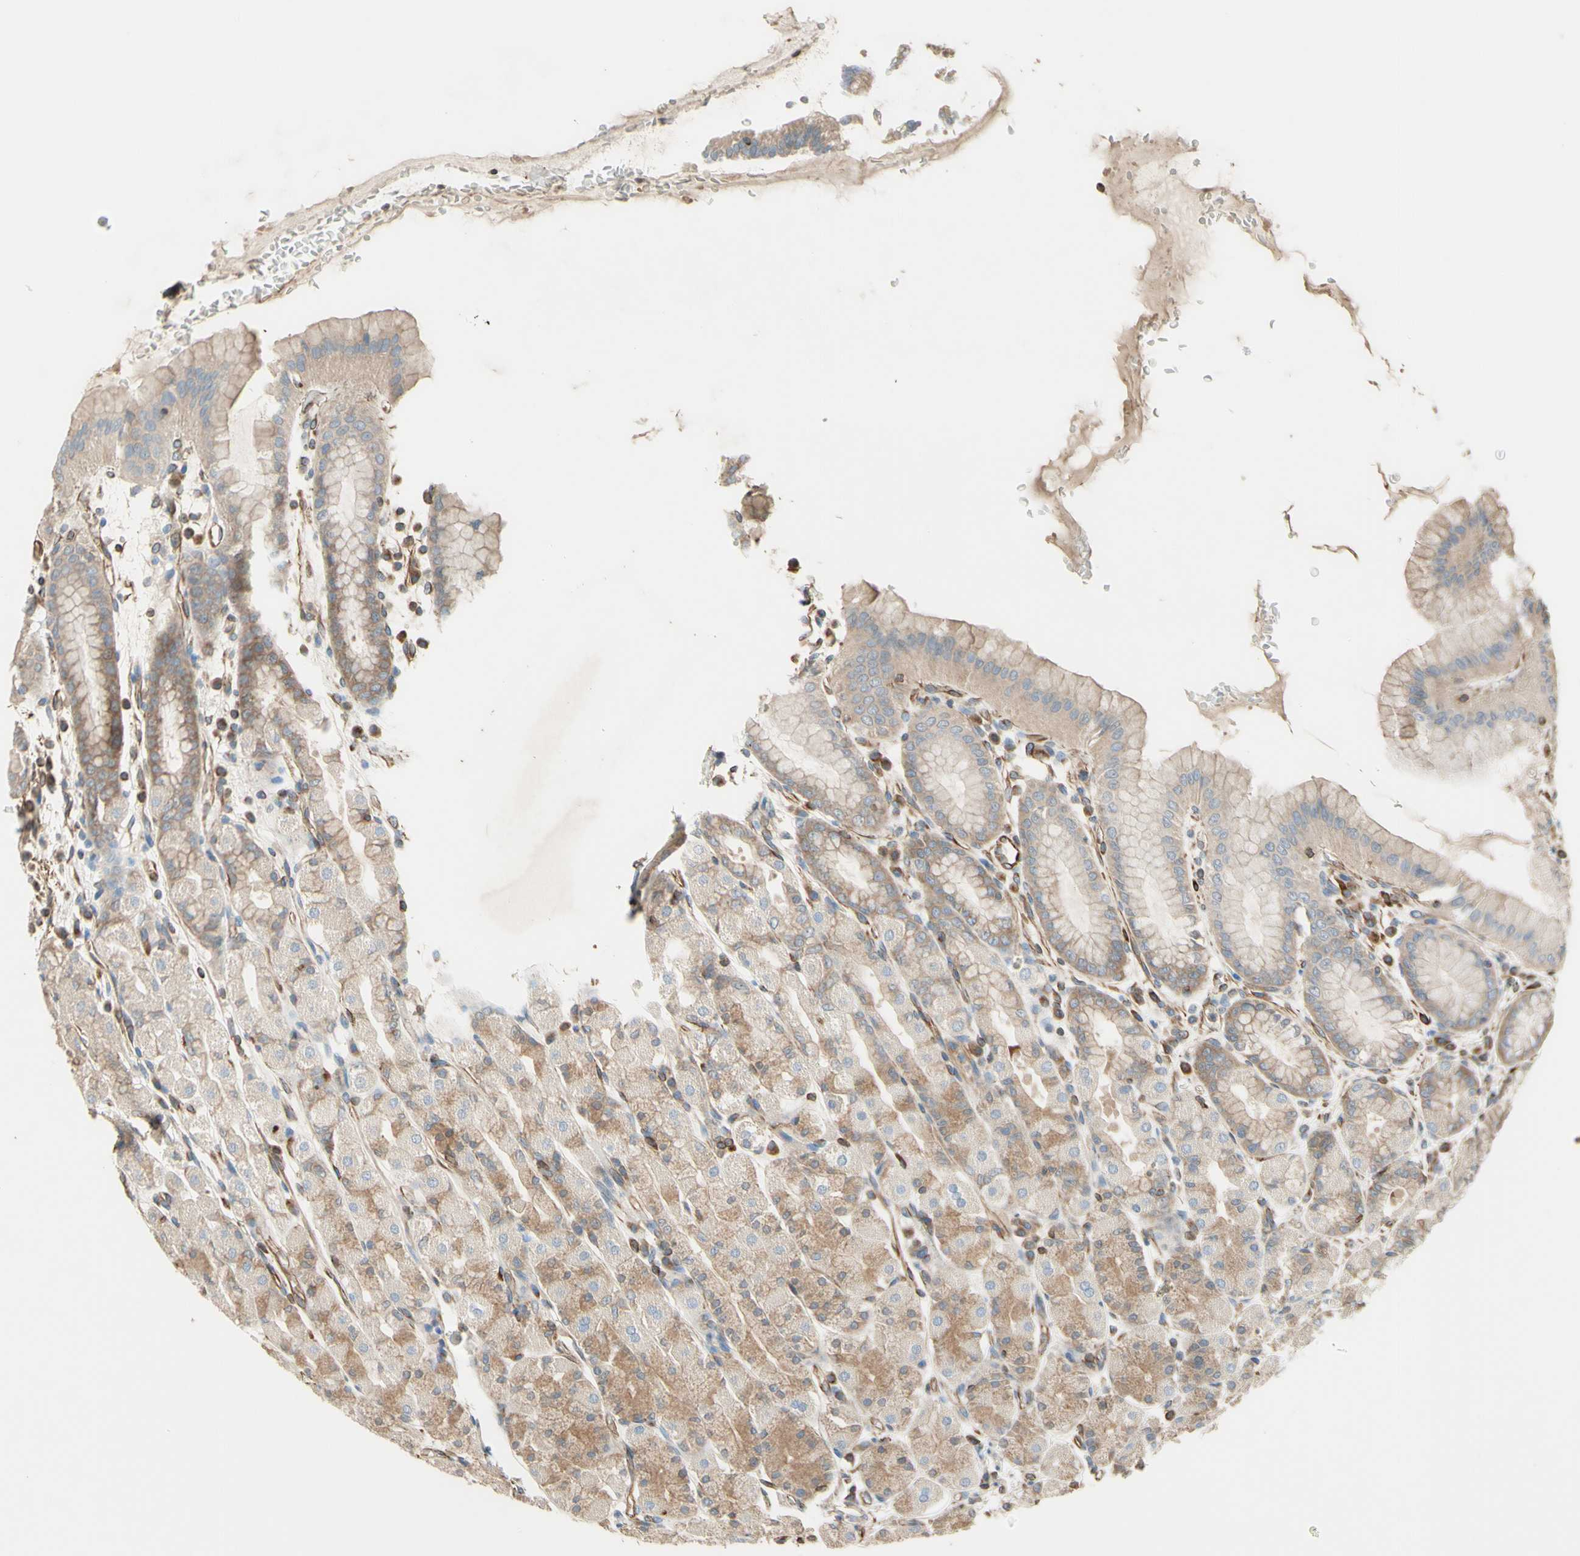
{"staining": {"intensity": "weak", "quantity": "25%-75%", "location": "cytoplasmic/membranous"}, "tissue": "stomach", "cell_type": "Glandular cells", "image_type": "normal", "snomed": [{"axis": "morphology", "description": "Normal tissue, NOS"}, {"axis": "topography", "description": "Stomach, upper"}], "caption": "Immunohistochemical staining of benign human stomach demonstrates low levels of weak cytoplasmic/membranous staining in about 25%-75% of glandular cells. Nuclei are stained in blue.", "gene": "TRAF2", "patient": {"sex": "male", "age": 68}}